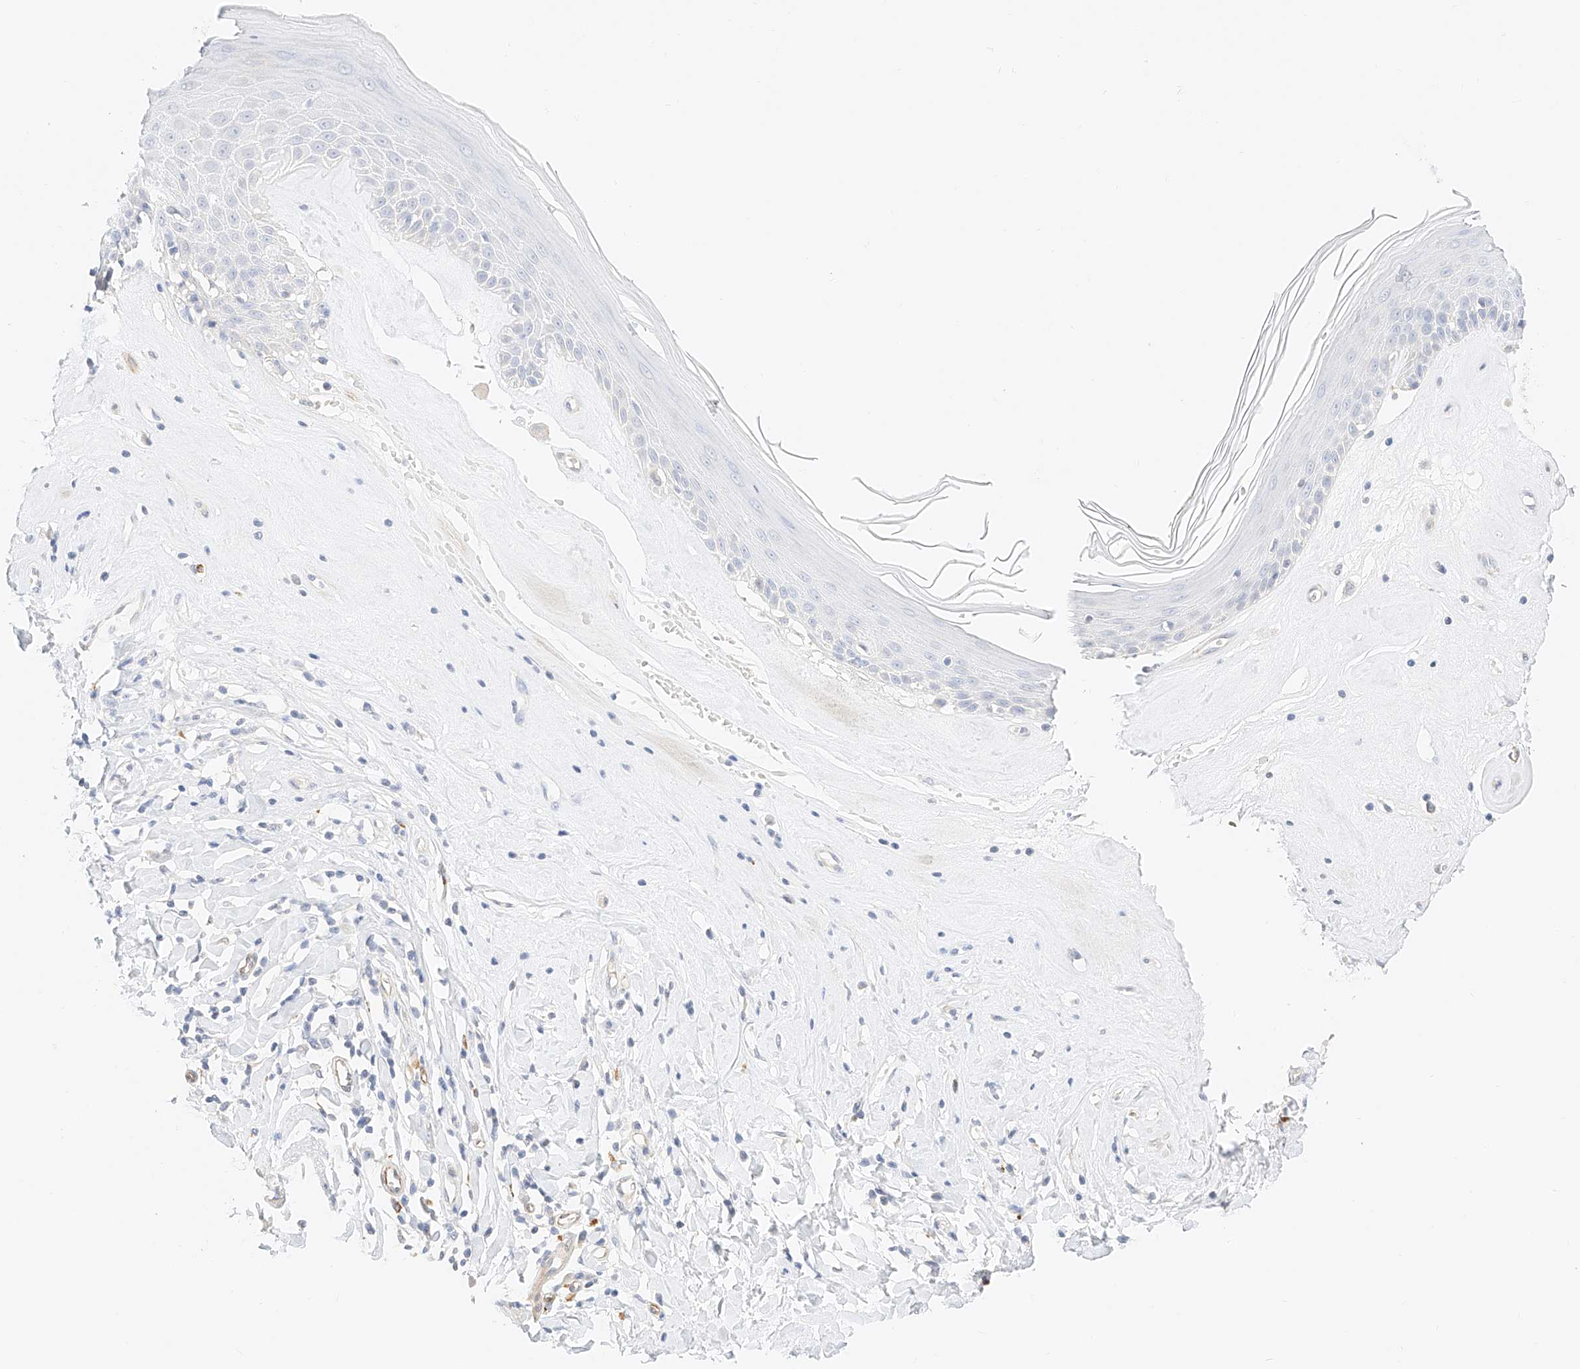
{"staining": {"intensity": "negative", "quantity": "none", "location": "none"}, "tissue": "skin", "cell_type": "Epidermal cells", "image_type": "normal", "snomed": [{"axis": "morphology", "description": "Normal tissue, NOS"}, {"axis": "morphology", "description": "Inflammation, NOS"}, {"axis": "topography", "description": "Vulva"}], "caption": "An immunohistochemistry photomicrograph of normal skin is shown. There is no staining in epidermal cells of skin. (DAB immunohistochemistry (IHC), high magnification).", "gene": "CDCP2", "patient": {"sex": "female", "age": 84}}